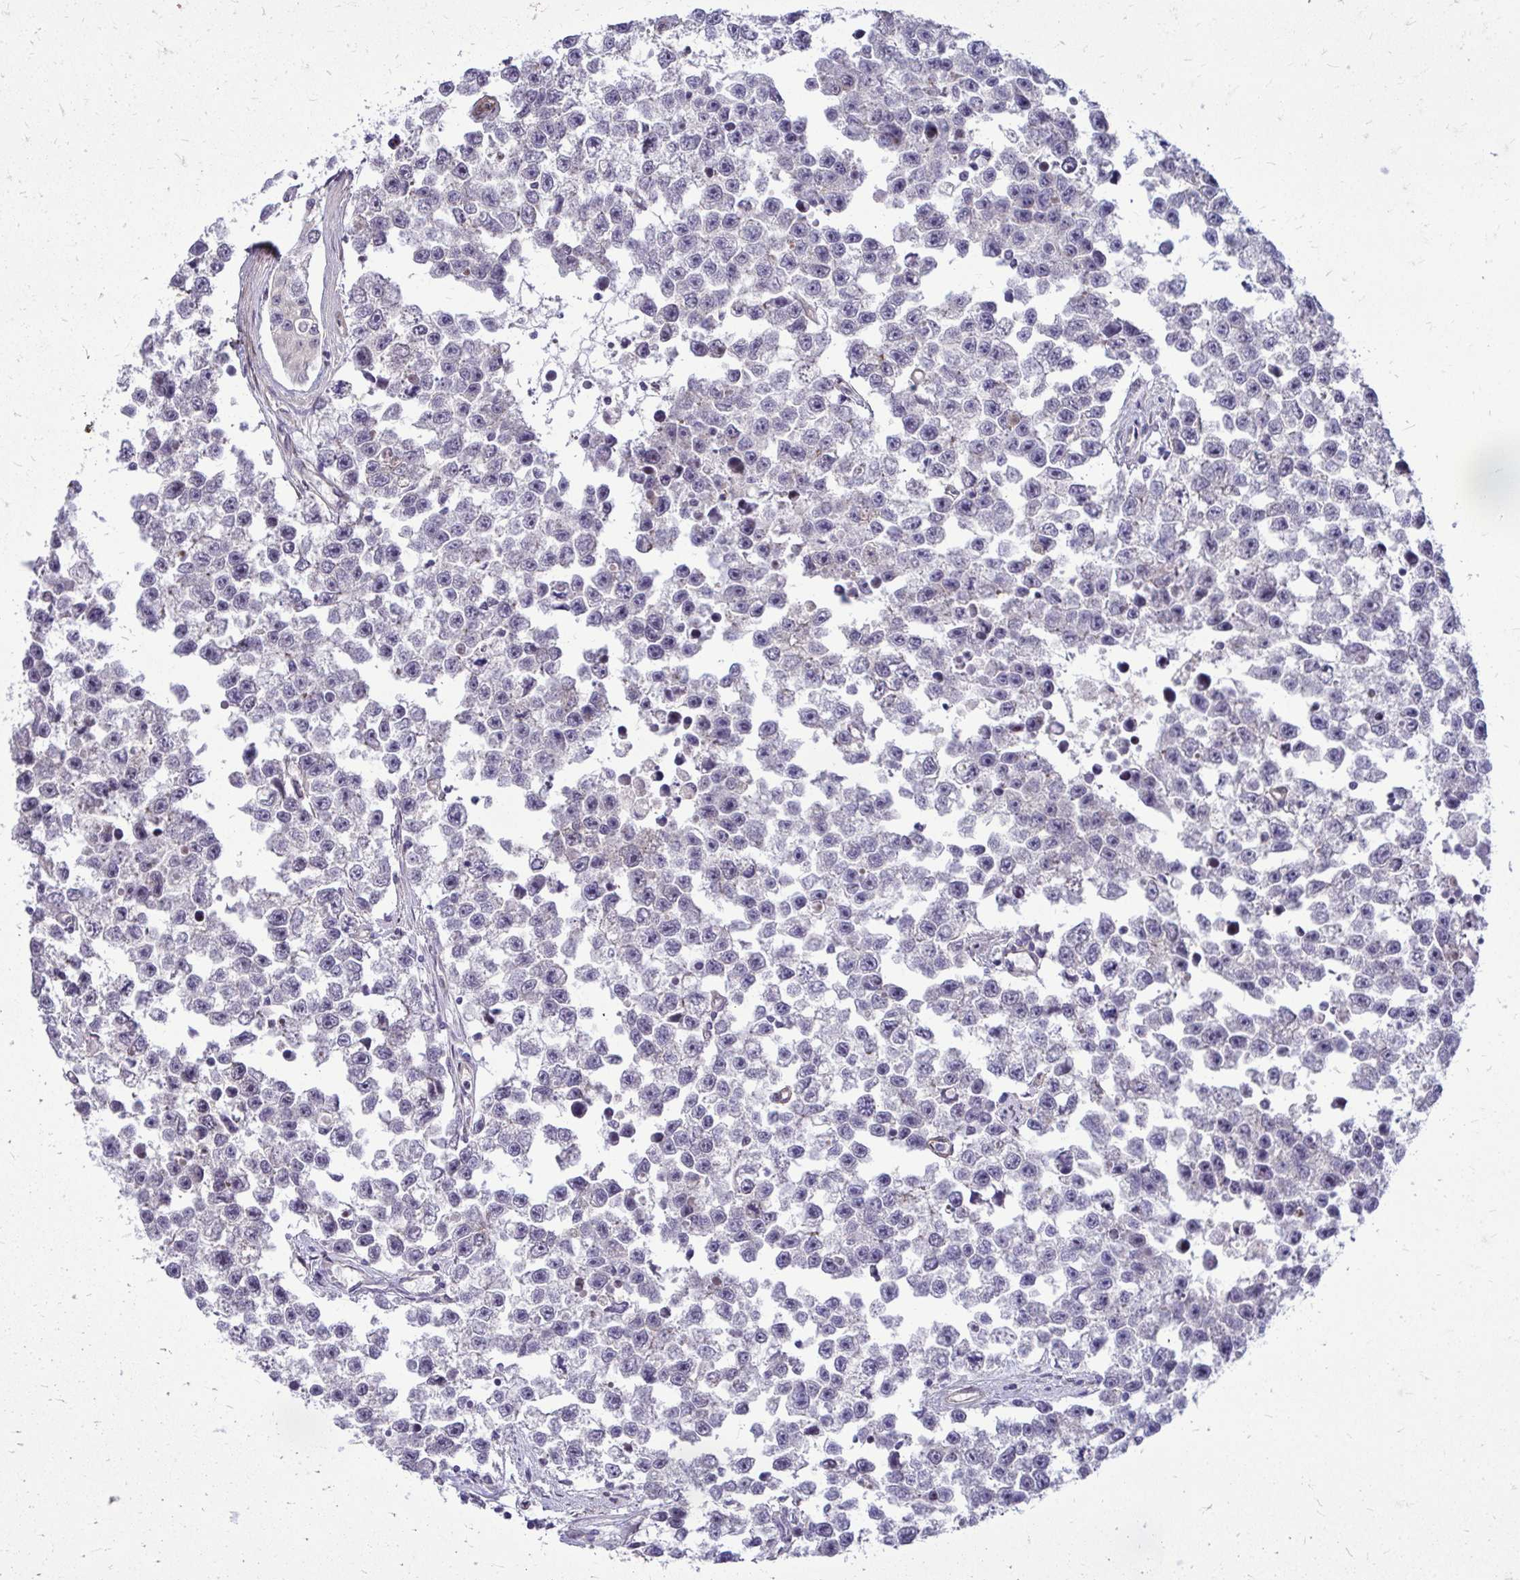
{"staining": {"intensity": "negative", "quantity": "none", "location": "none"}, "tissue": "testis cancer", "cell_type": "Tumor cells", "image_type": "cancer", "snomed": [{"axis": "morphology", "description": "Seminoma, NOS"}, {"axis": "topography", "description": "Testis"}], "caption": "This is a micrograph of immunohistochemistry staining of testis cancer, which shows no staining in tumor cells.", "gene": "TRIP6", "patient": {"sex": "male", "age": 26}}